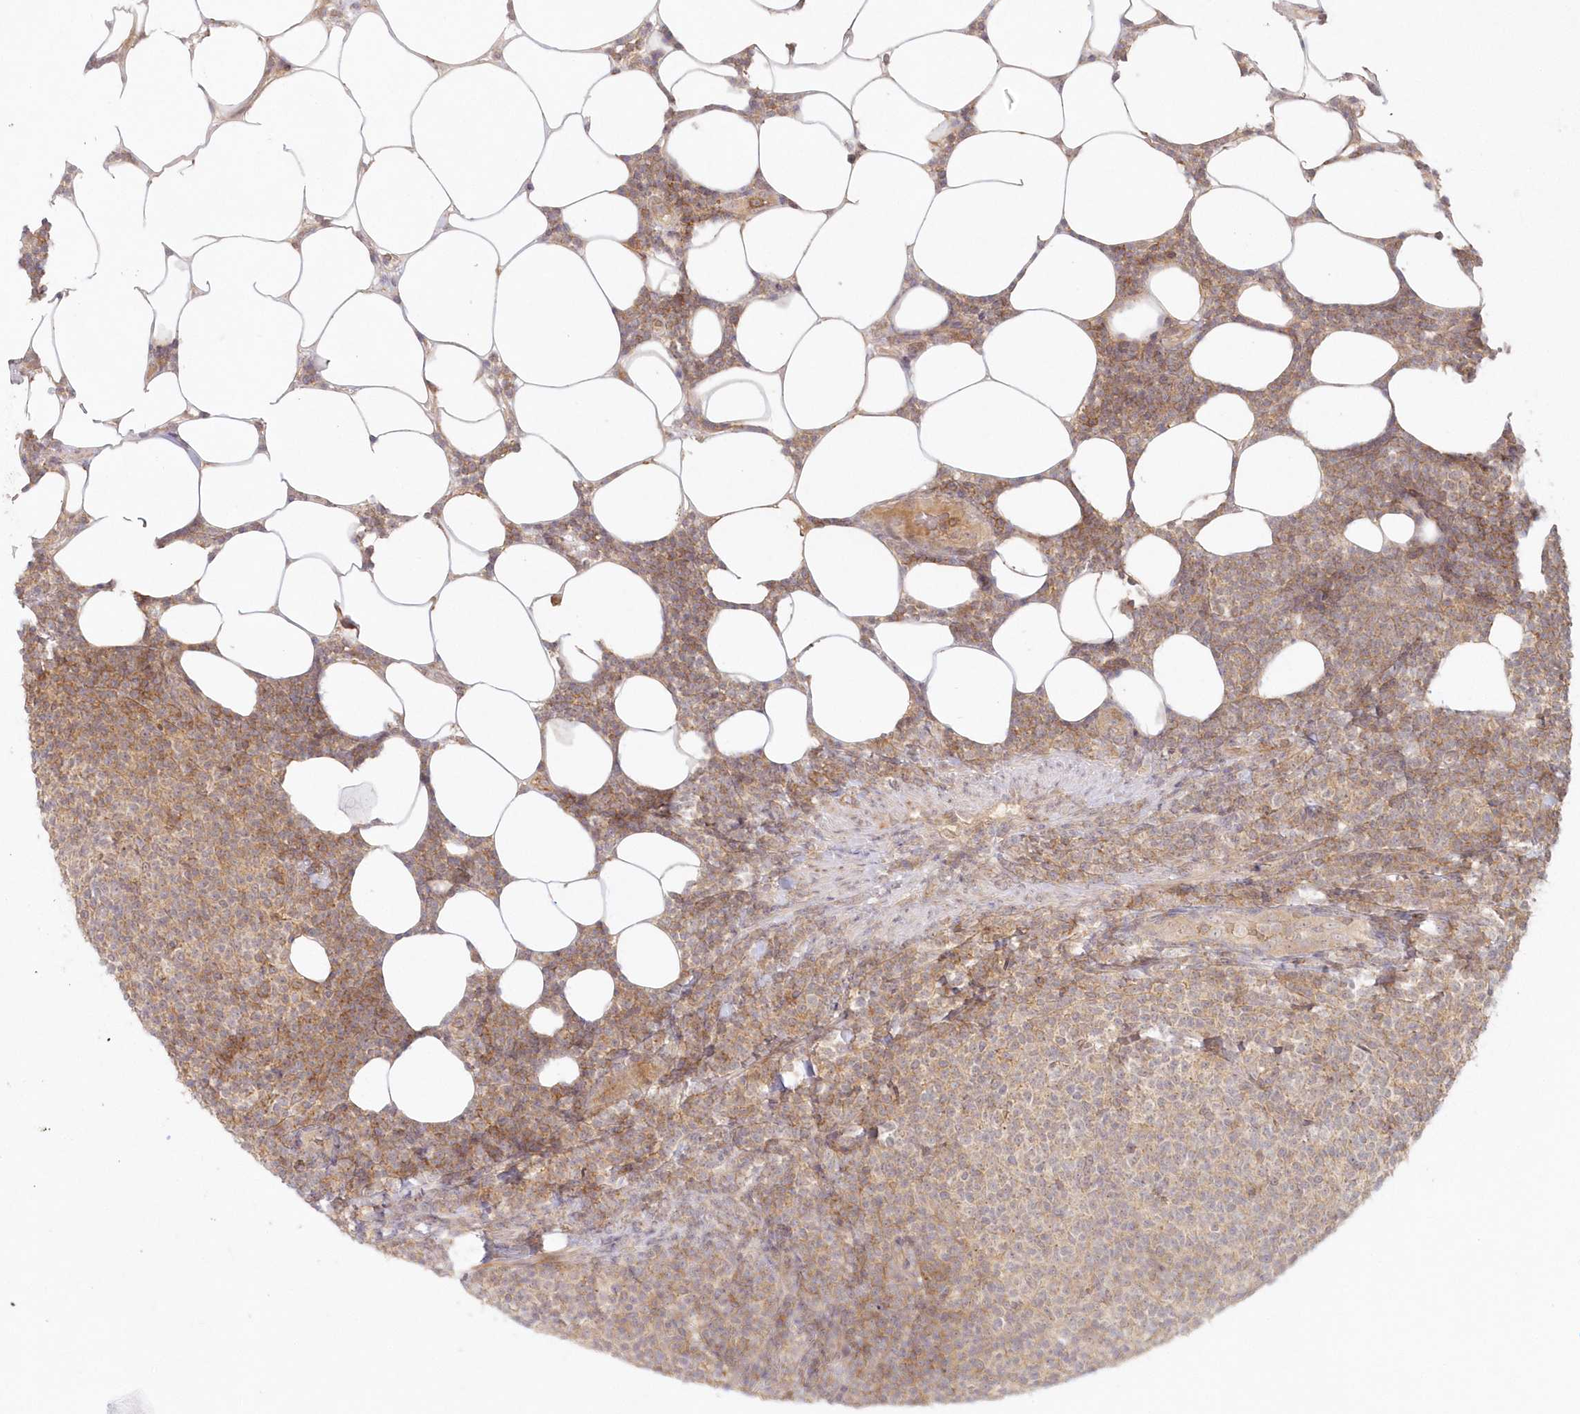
{"staining": {"intensity": "moderate", "quantity": "25%-75%", "location": "cytoplasmic/membranous"}, "tissue": "lymphoma", "cell_type": "Tumor cells", "image_type": "cancer", "snomed": [{"axis": "morphology", "description": "Malignant lymphoma, non-Hodgkin's type, Low grade"}, {"axis": "topography", "description": "Lymph node"}], "caption": "Immunohistochemical staining of lymphoma shows medium levels of moderate cytoplasmic/membranous protein positivity in about 25%-75% of tumor cells. The staining was performed using DAB (3,3'-diaminobenzidine) to visualize the protein expression in brown, while the nuclei were stained in blue with hematoxylin (Magnification: 20x).", "gene": "TOGARAM2", "patient": {"sex": "male", "age": 66}}